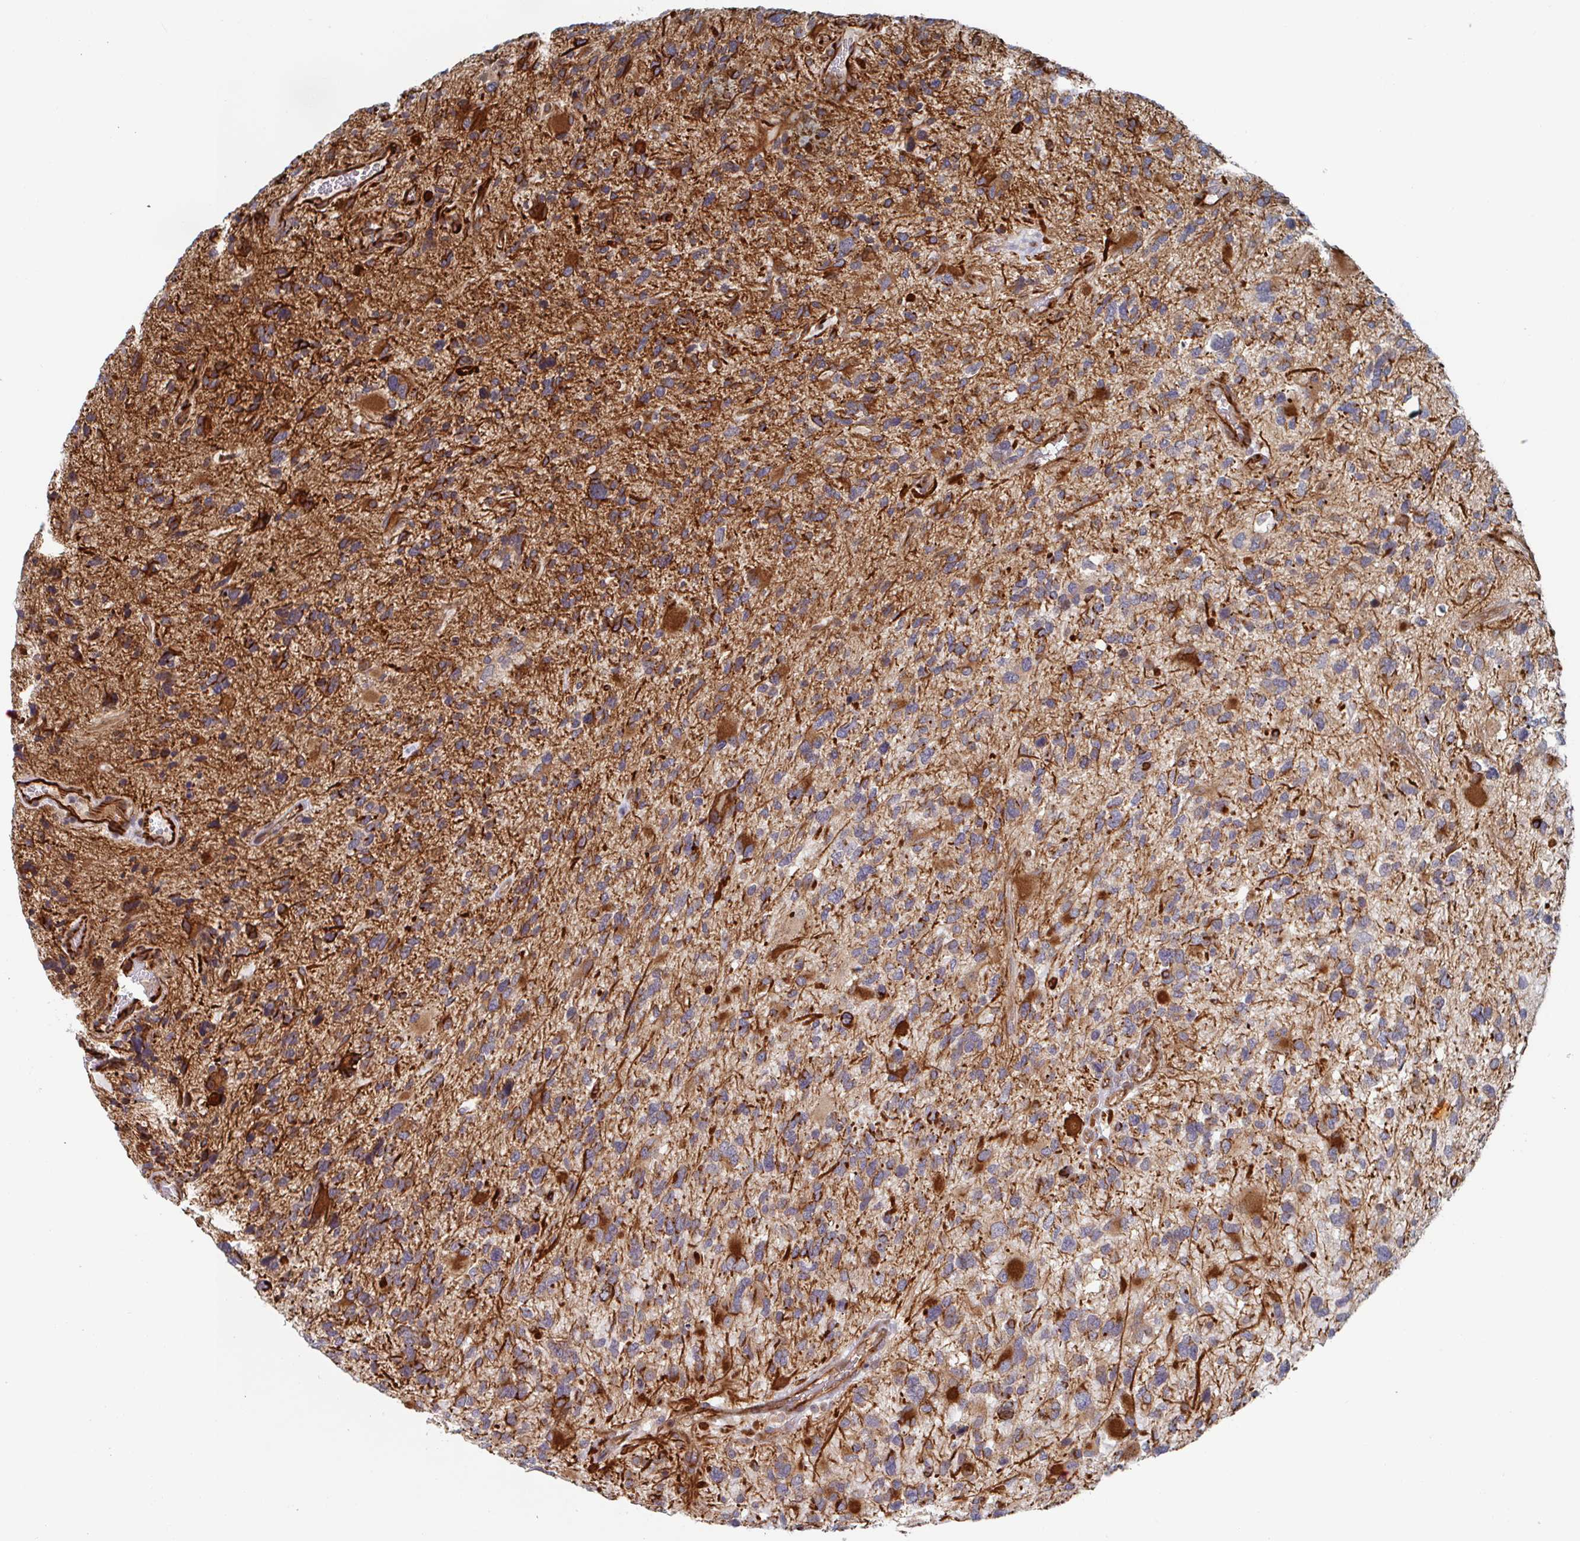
{"staining": {"intensity": "strong", "quantity": "<25%", "location": "cytoplasmic/membranous"}, "tissue": "glioma", "cell_type": "Tumor cells", "image_type": "cancer", "snomed": [{"axis": "morphology", "description": "Glioma, malignant, High grade"}, {"axis": "topography", "description": "Brain"}], "caption": "The image demonstrates immunohistochemical staining of glioma. There is strong cytoplasmic/membranous expression is present in about <25% of tumor cells.", "gene": "DVL3", "patient": {"sex": "female", "age": 11}}